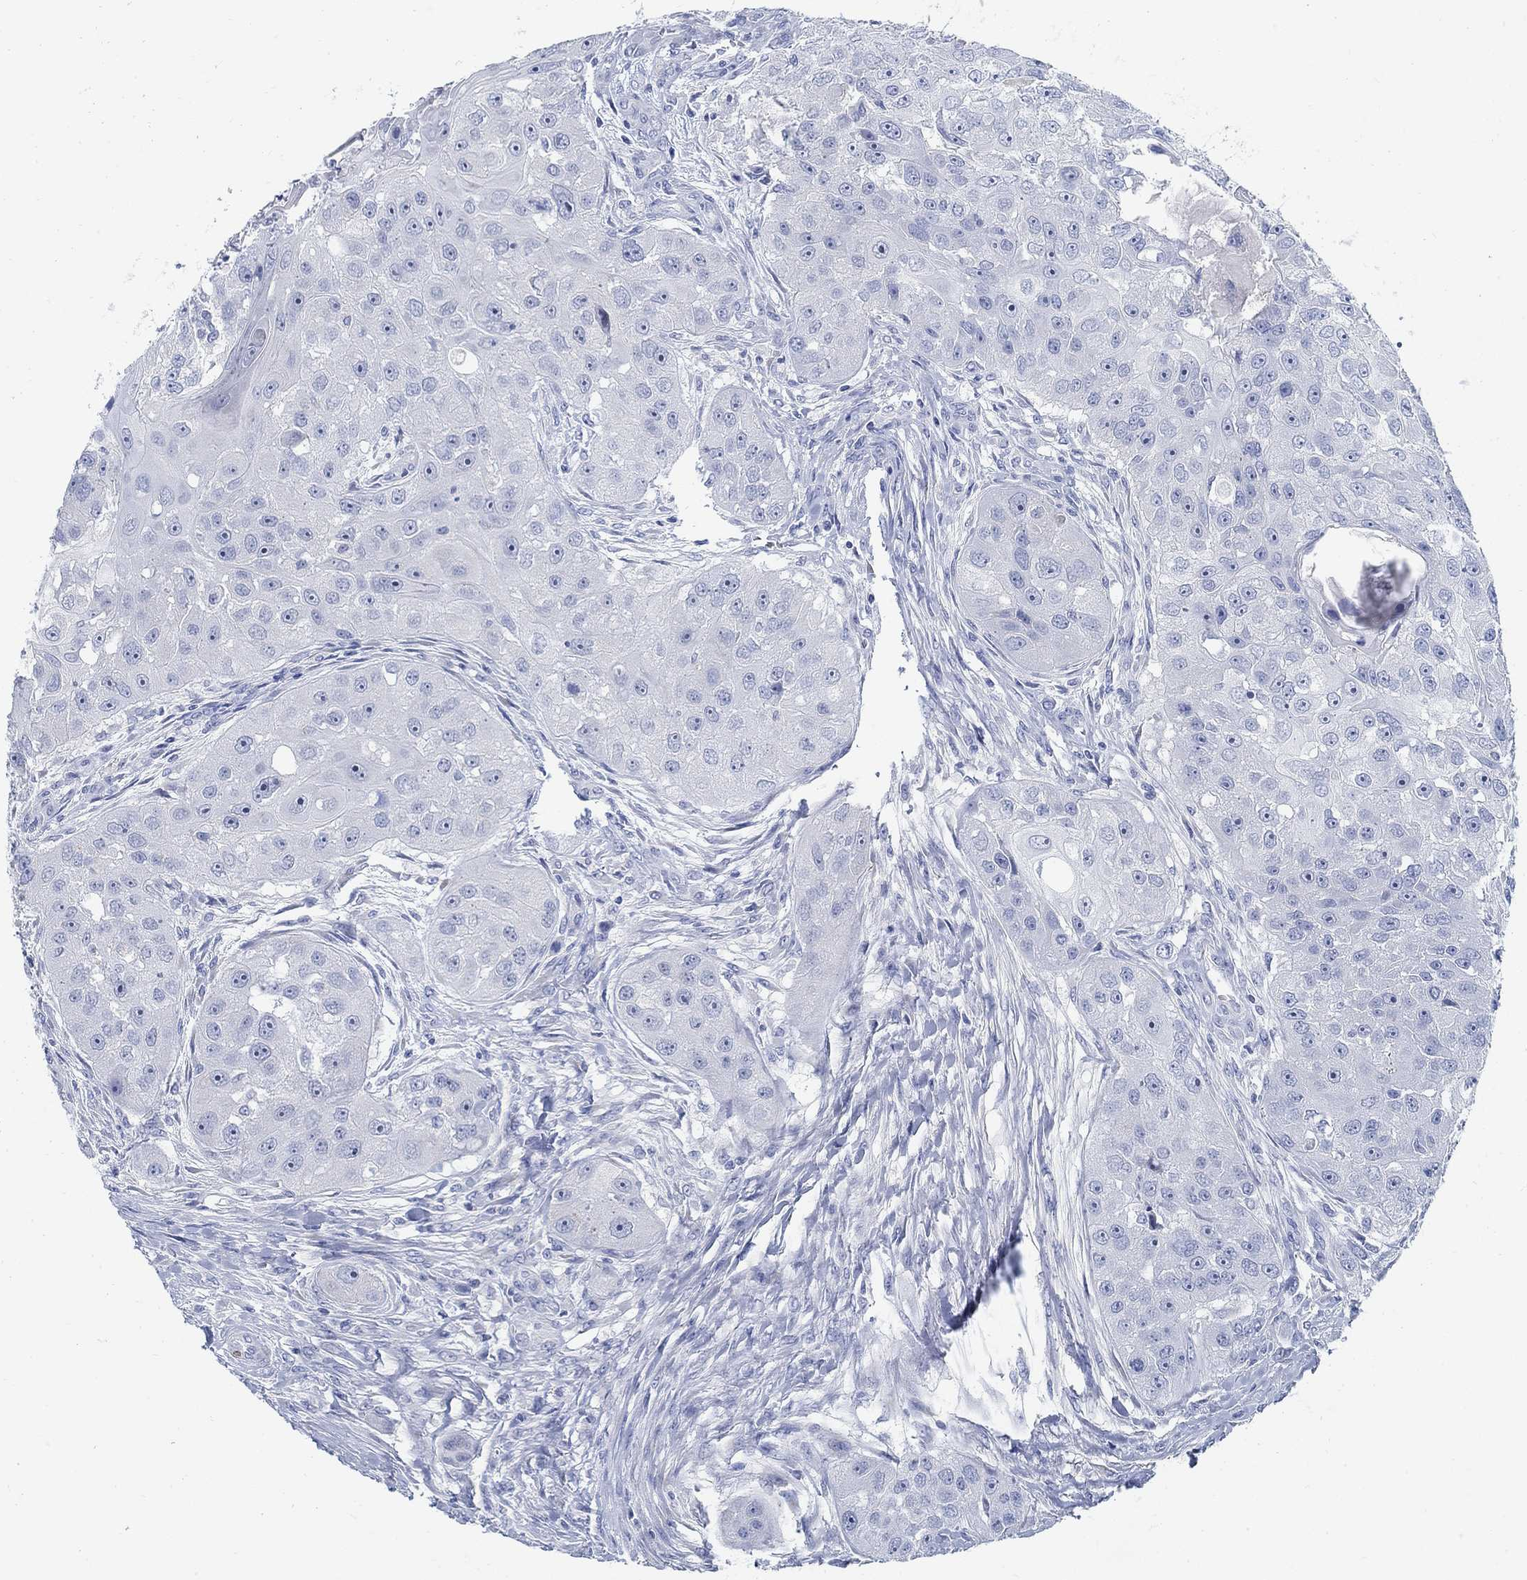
{"staining": {"intensity": "negative", "quantity": "none", "location": "none"}, "tissue": "head and neck cancer", "cell_type": "Tumor cells", "image_type": "cancer", "snomed": [{"axis": "morphology", "description": "Normal tissue, NOS"}, {"axis": "morphology", "description": "Squamous cell carcinoma, NOS"}, {"axis": "topography", "description": "Skeletal muscle"}, {"axis": "topography", "description": "Head-Neck"}], "caption": "Squamous cell carcinoma (head and neck) was stained to show a protein in brown. There is no significant positivity in tumor cells.", "gene": "RBM20", "patient": {"sex": "male", "age": 51}}